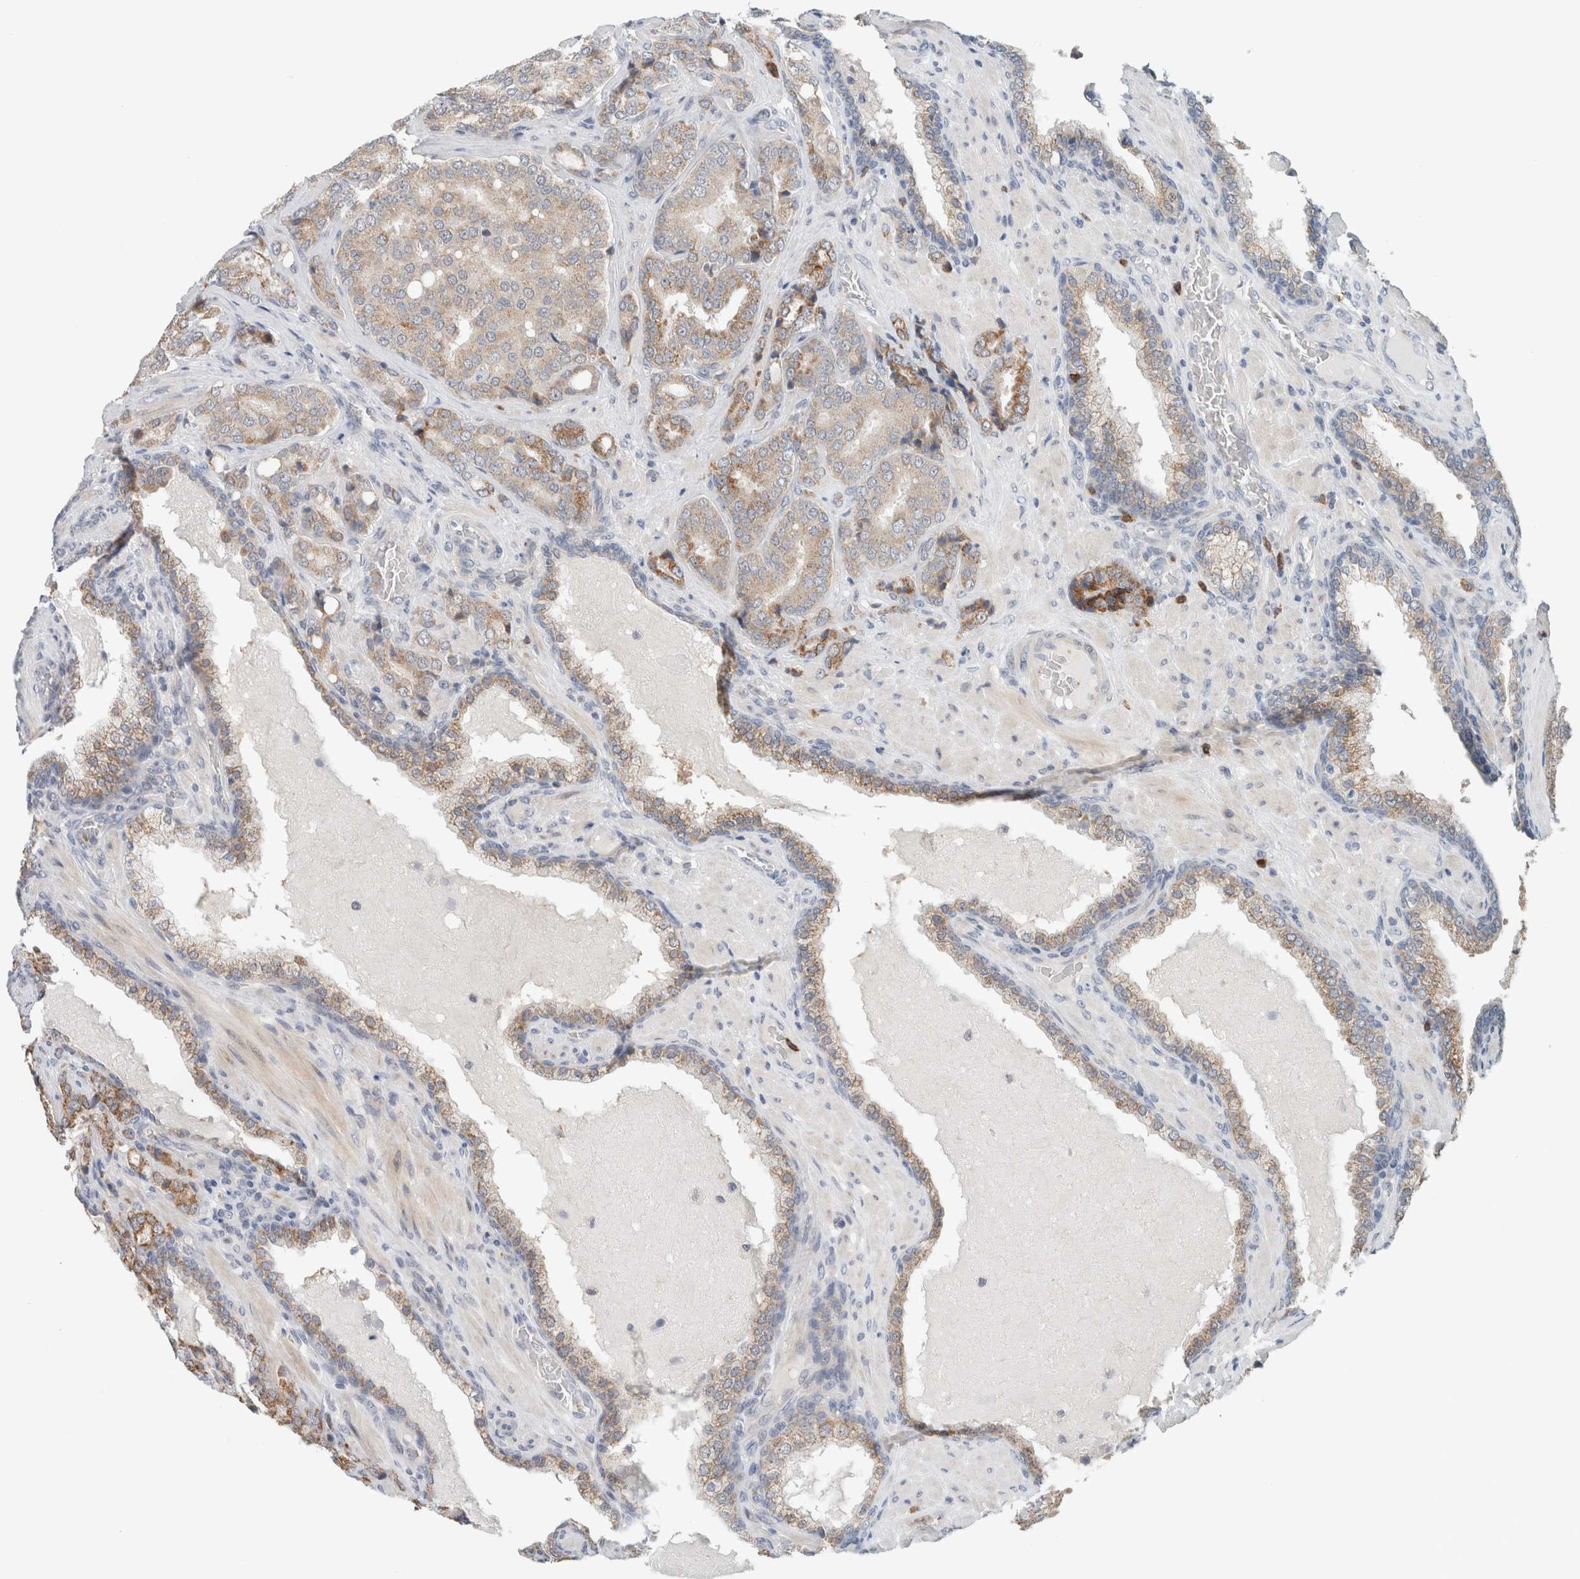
{"staining": {"intensity": "moderate", "quantity": "25%-75%", "location": "cytoplasmic/membranous"}, "tissue": "prostate cancer", "cell_type": "Tumor cells", "image_type": "cancer", "snomed": [{"axis": "morphology", "description": "Adenocarcinoma, High grade"}, {"axis": "topography", "description": "Prostate"}], "caption": "High-grade adenocarcinoma (prostate) tissue demonstrates moderate cytoplasmic/membranous staining in approximately 25%-75% of tumor cells (Stains: DAB in brown, nuclei in blue, Microscopy: brightfield microscopy at high magnification).", "gene": "CRAT", "patient": {"sex": "male", "age": 50}}